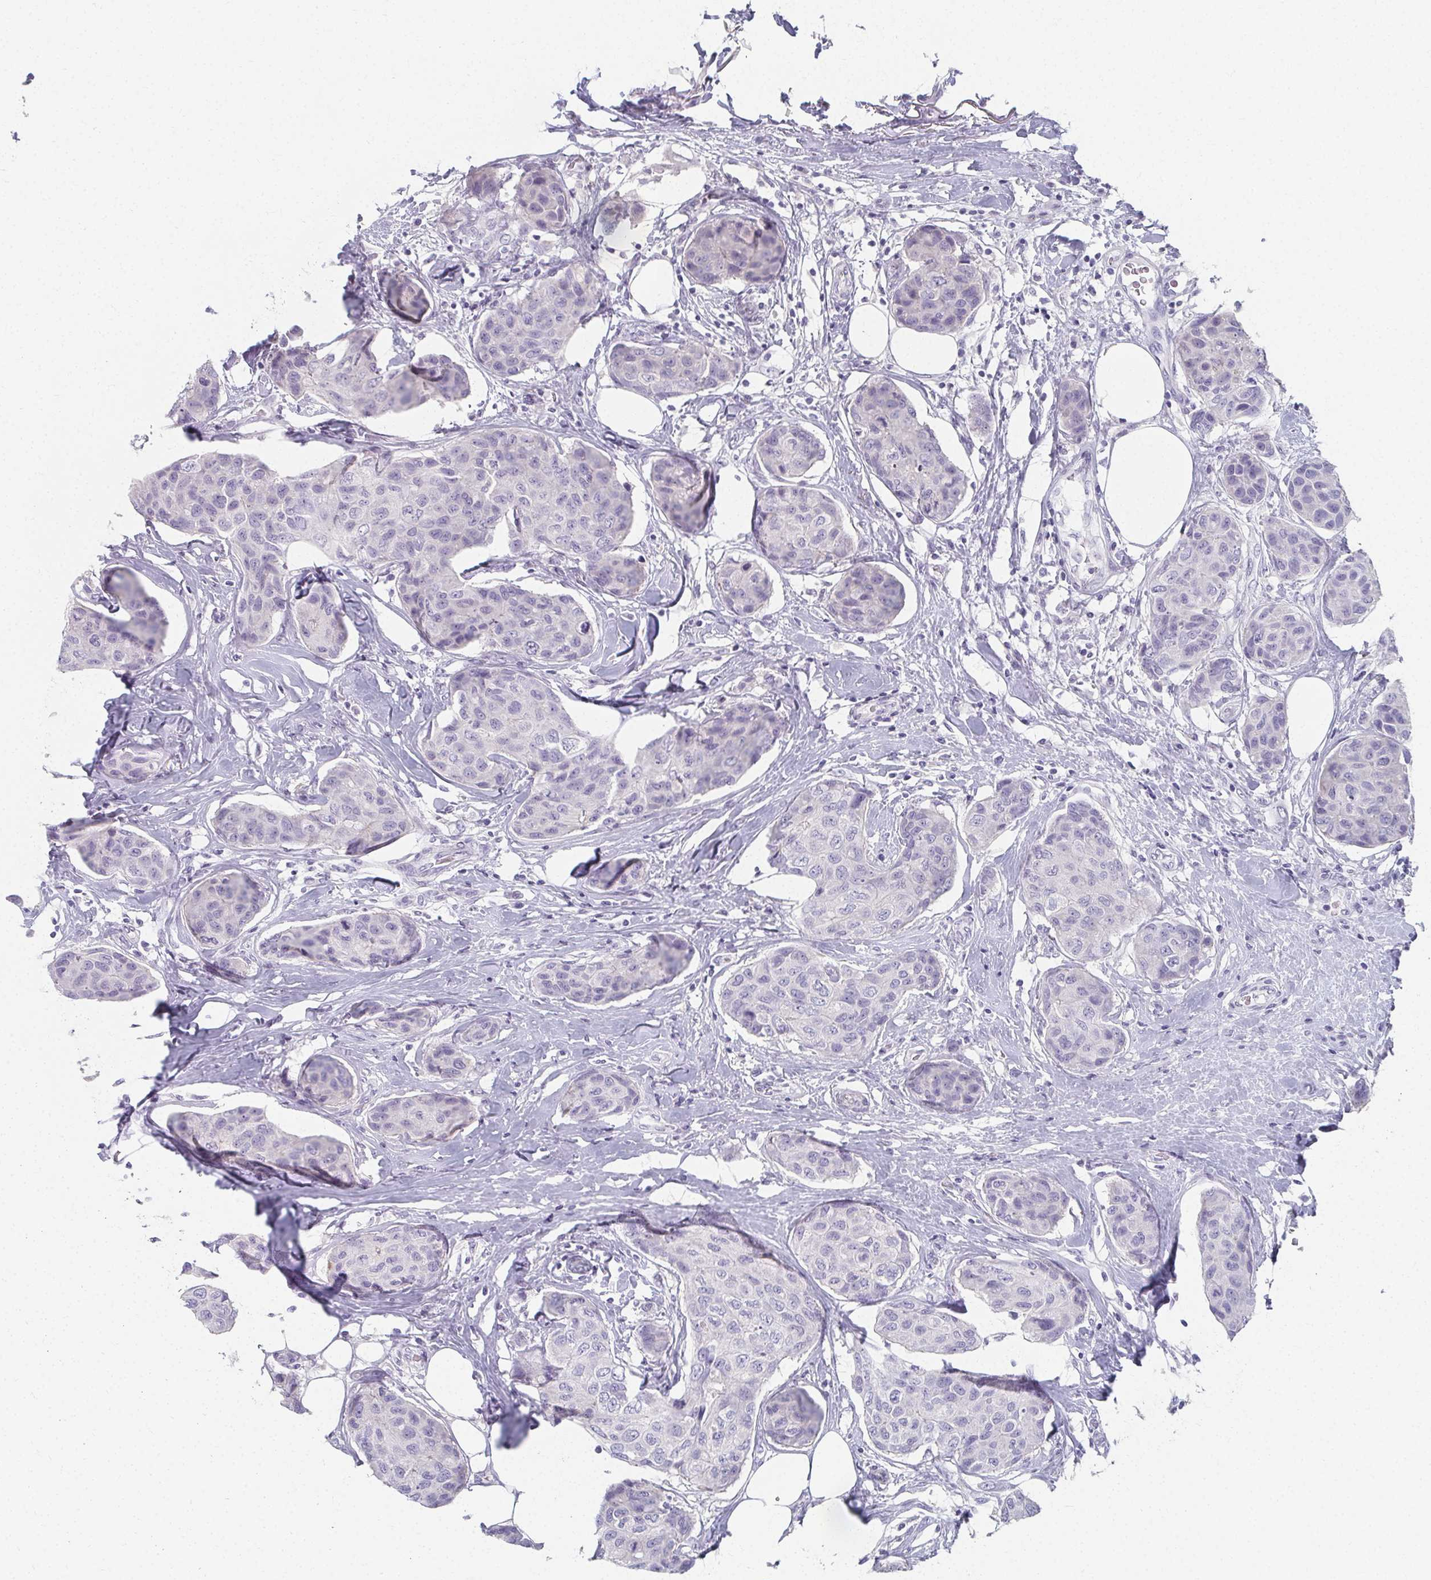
{"staining": {"intensity": "negative", "quantity": "none", "location": "none"}, "tissue": "breast cancer", "cell_type": "Tumor cells", "image_type": "cancer", "snomed": [{"axis": "morphology", "description": "Duct carcinoma"}, {"axis": "topography", "description": "Breast"}], "caption": "Immunohistochemical staining of breast invasive ductal carcinoma exhibits no significant expression in tumor cells.", "gene": "CAMKV", "patient": {"sex": "female", "age": 80}}